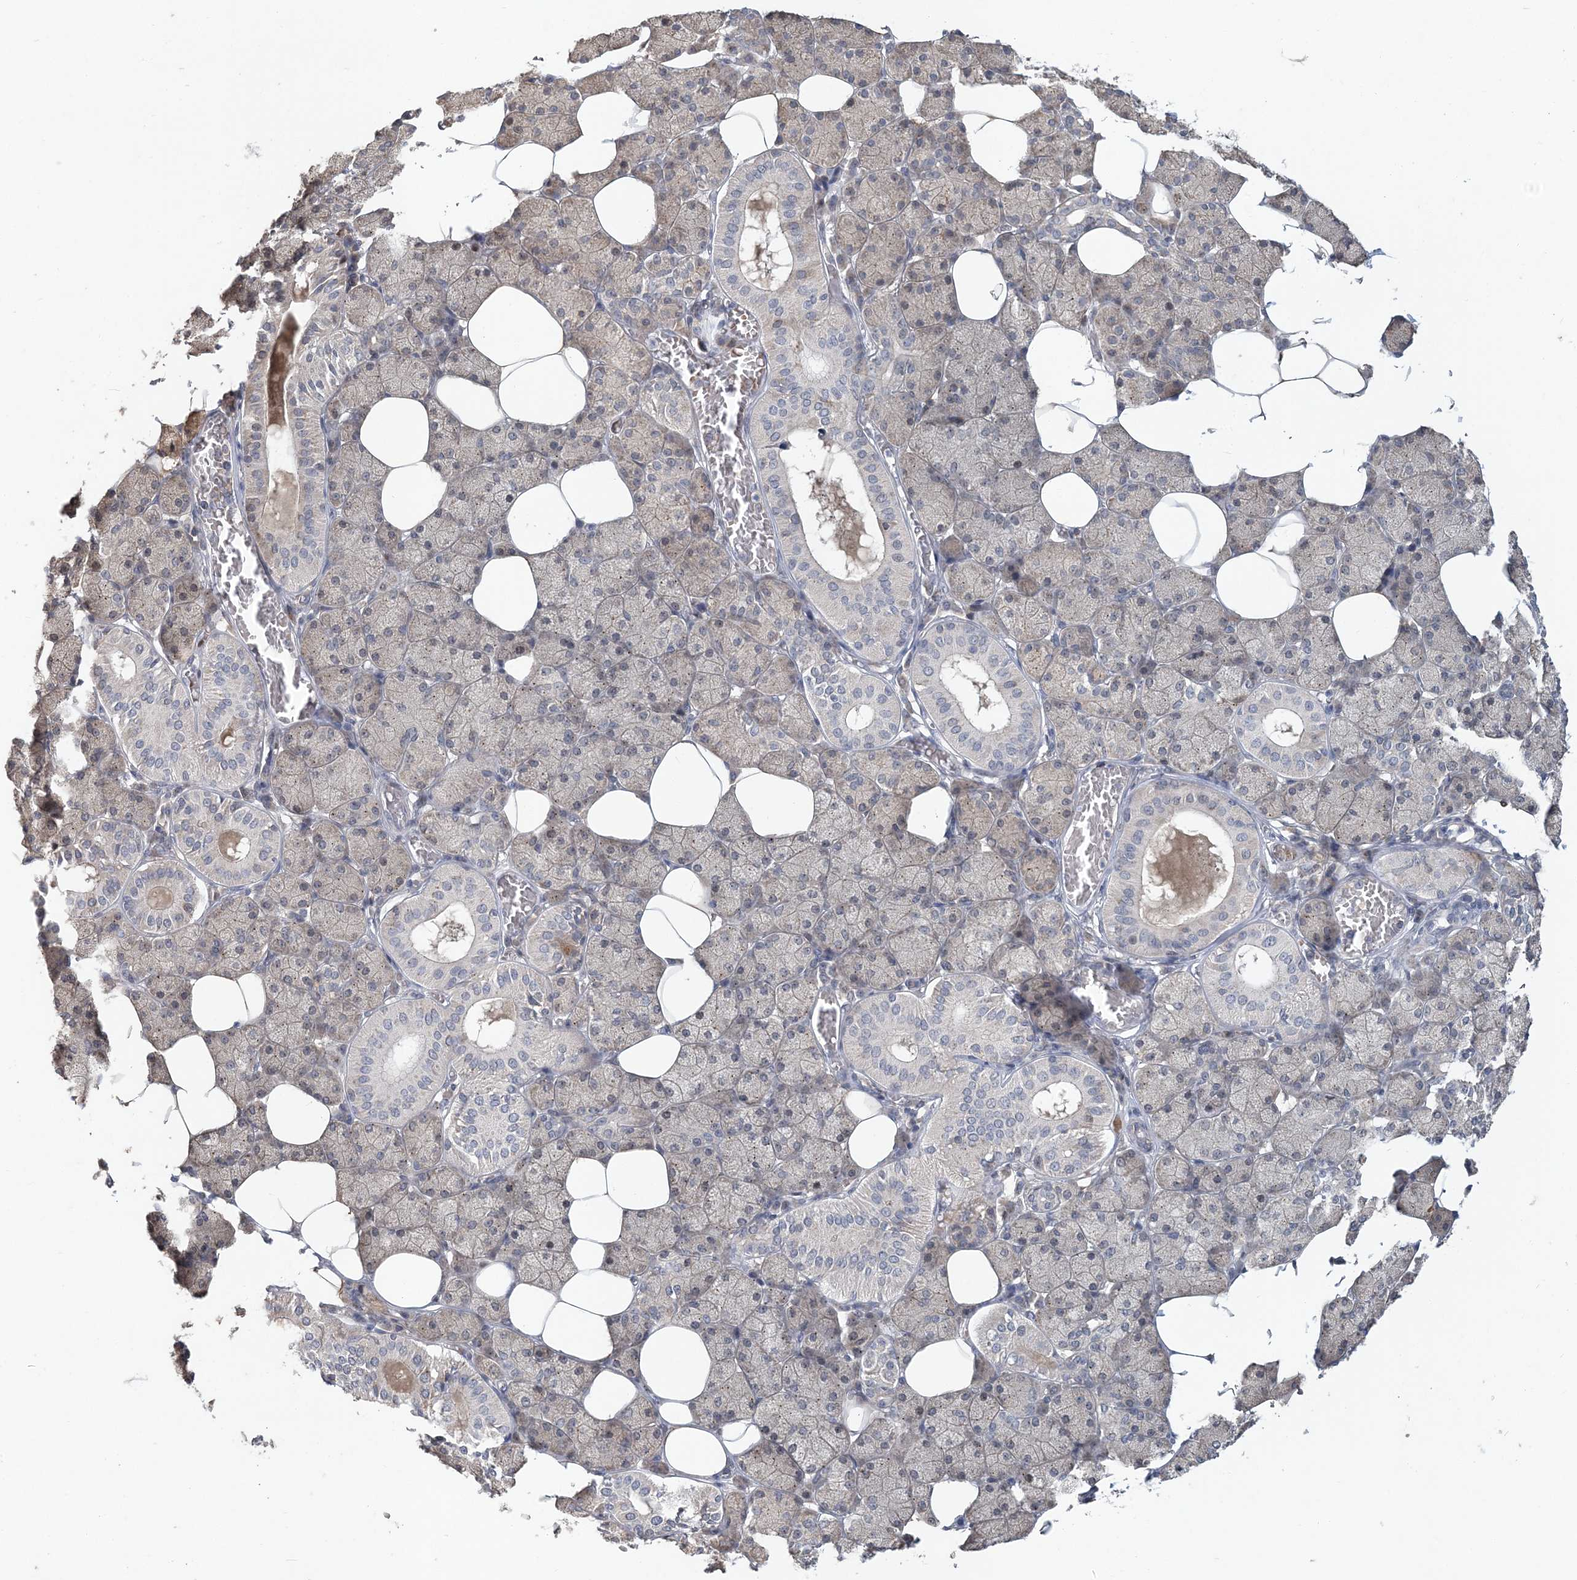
{"staining": {"intensity": "negative", "quantity": "none", "location": "none"}, "tissue": "salivary gland", "cell_type": "Glandular cells", "image_type": "normal", "snomed": [{"axis": "morphology", "description": "Normal tissue, NOS"}, {"axis": "topography", "description": "Salivary gland"}], "caption": "High magnification brightfield microscopy of benign salivary gland stained with DAB (brown) and counterstained with hematoxylin (blue): glandular cells show no significant staining. (DAB (3,3'-diaminobenzidine) immunohistochemistry visualized using brightfield microscopy, high magnification).", "gene": "RNF25", "patient": {"sex": "female", "age": 33}}